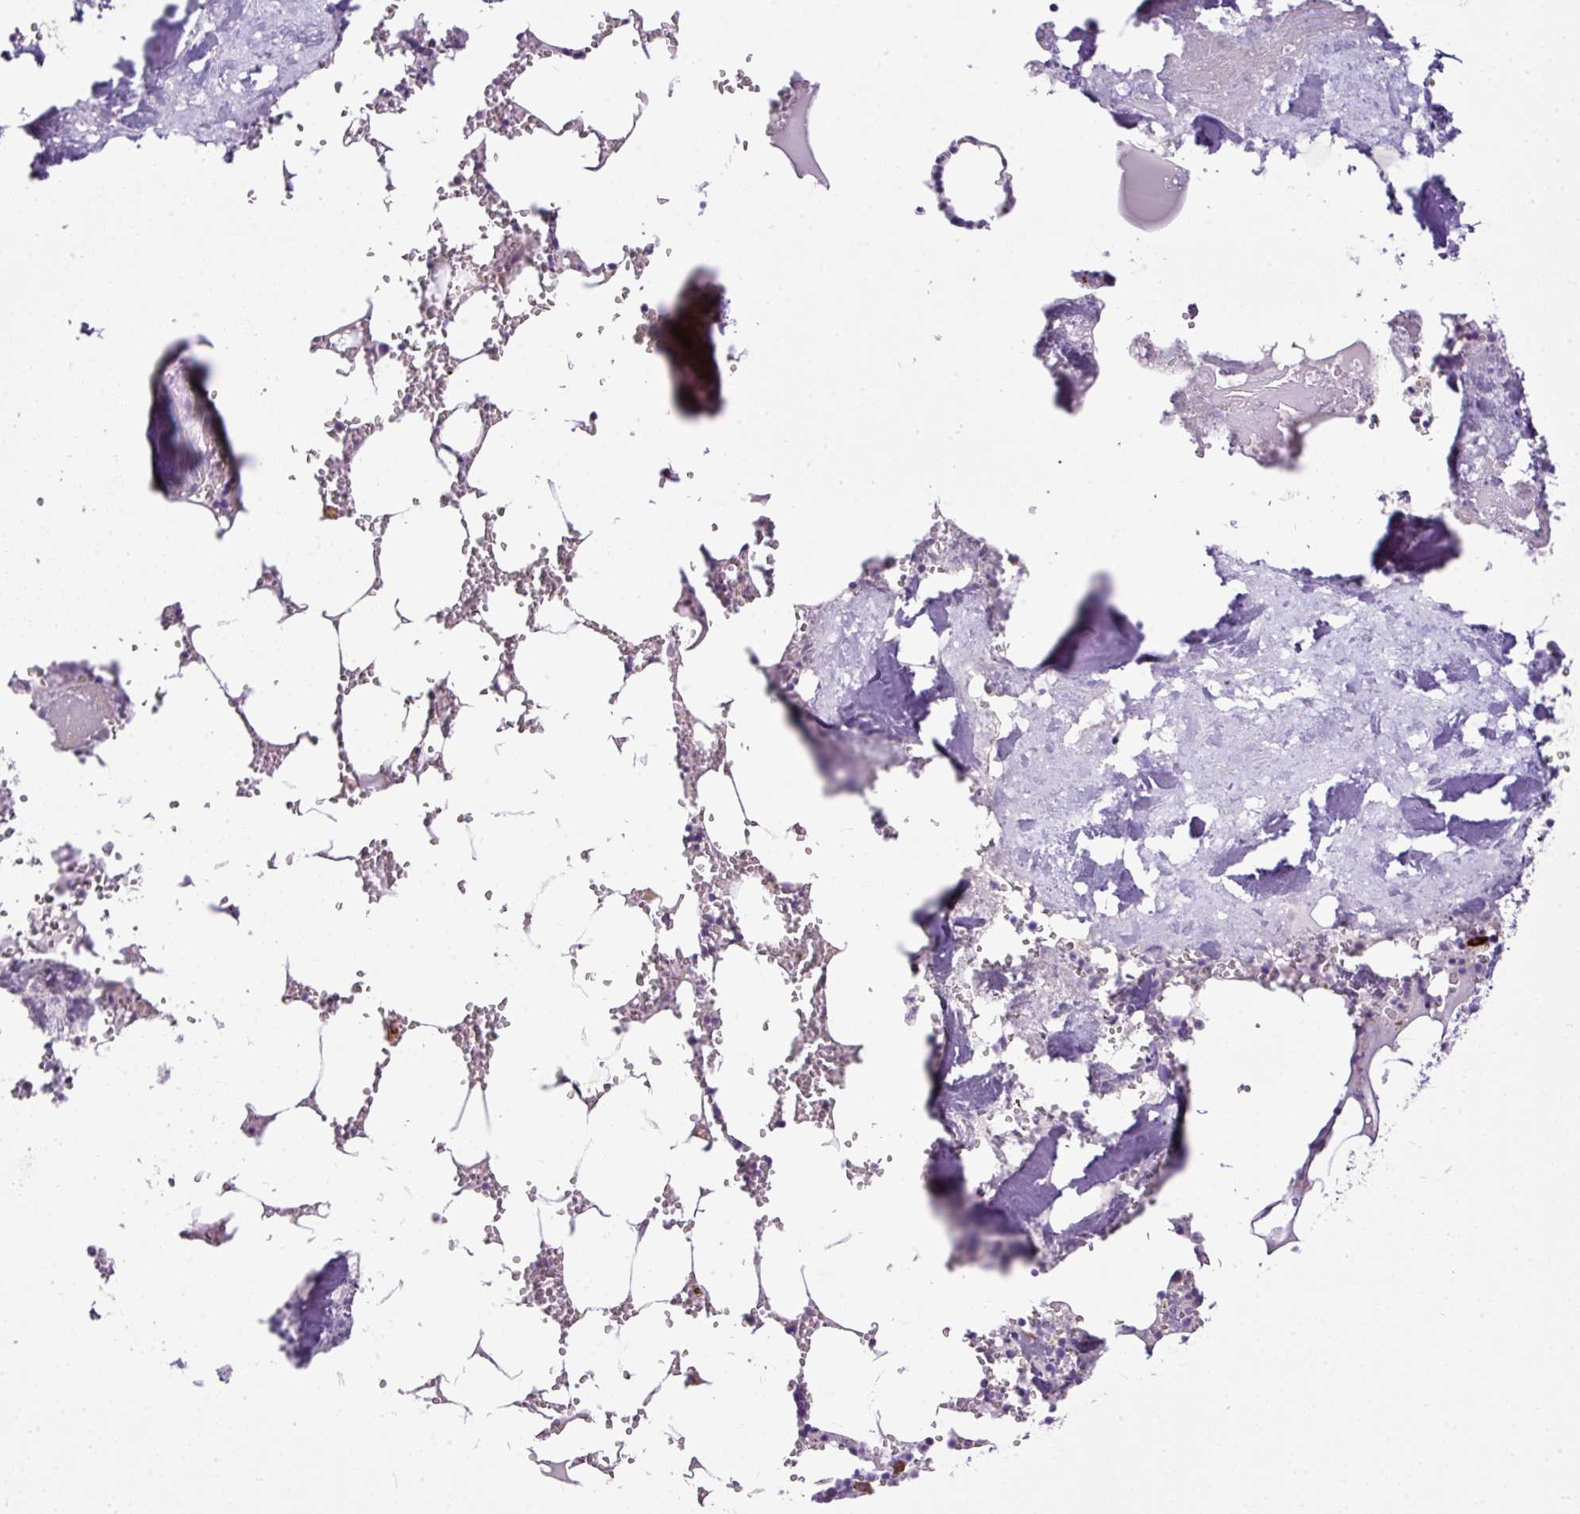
{"staining": {"intensity": "strong", "quantity": "<25%", "location": "cytoplasmic/membranous"}, "tissue": "bone marrow", "cell_type": "Hematopoietic cells", "image_type": "normal", "snomed": [{"axis": "morphology", "description": "Normal tissue, NOS"}, {"axis": "topography", "description": "Bone marrow"}], "caption": "Strong cytoplasmic/membranous expression for a protein is present in about <25% of hematopoietic cells of normal bone marrow using IHC.", "gene": "FMC1", "patient": {"sex": "male", "age": 54}}